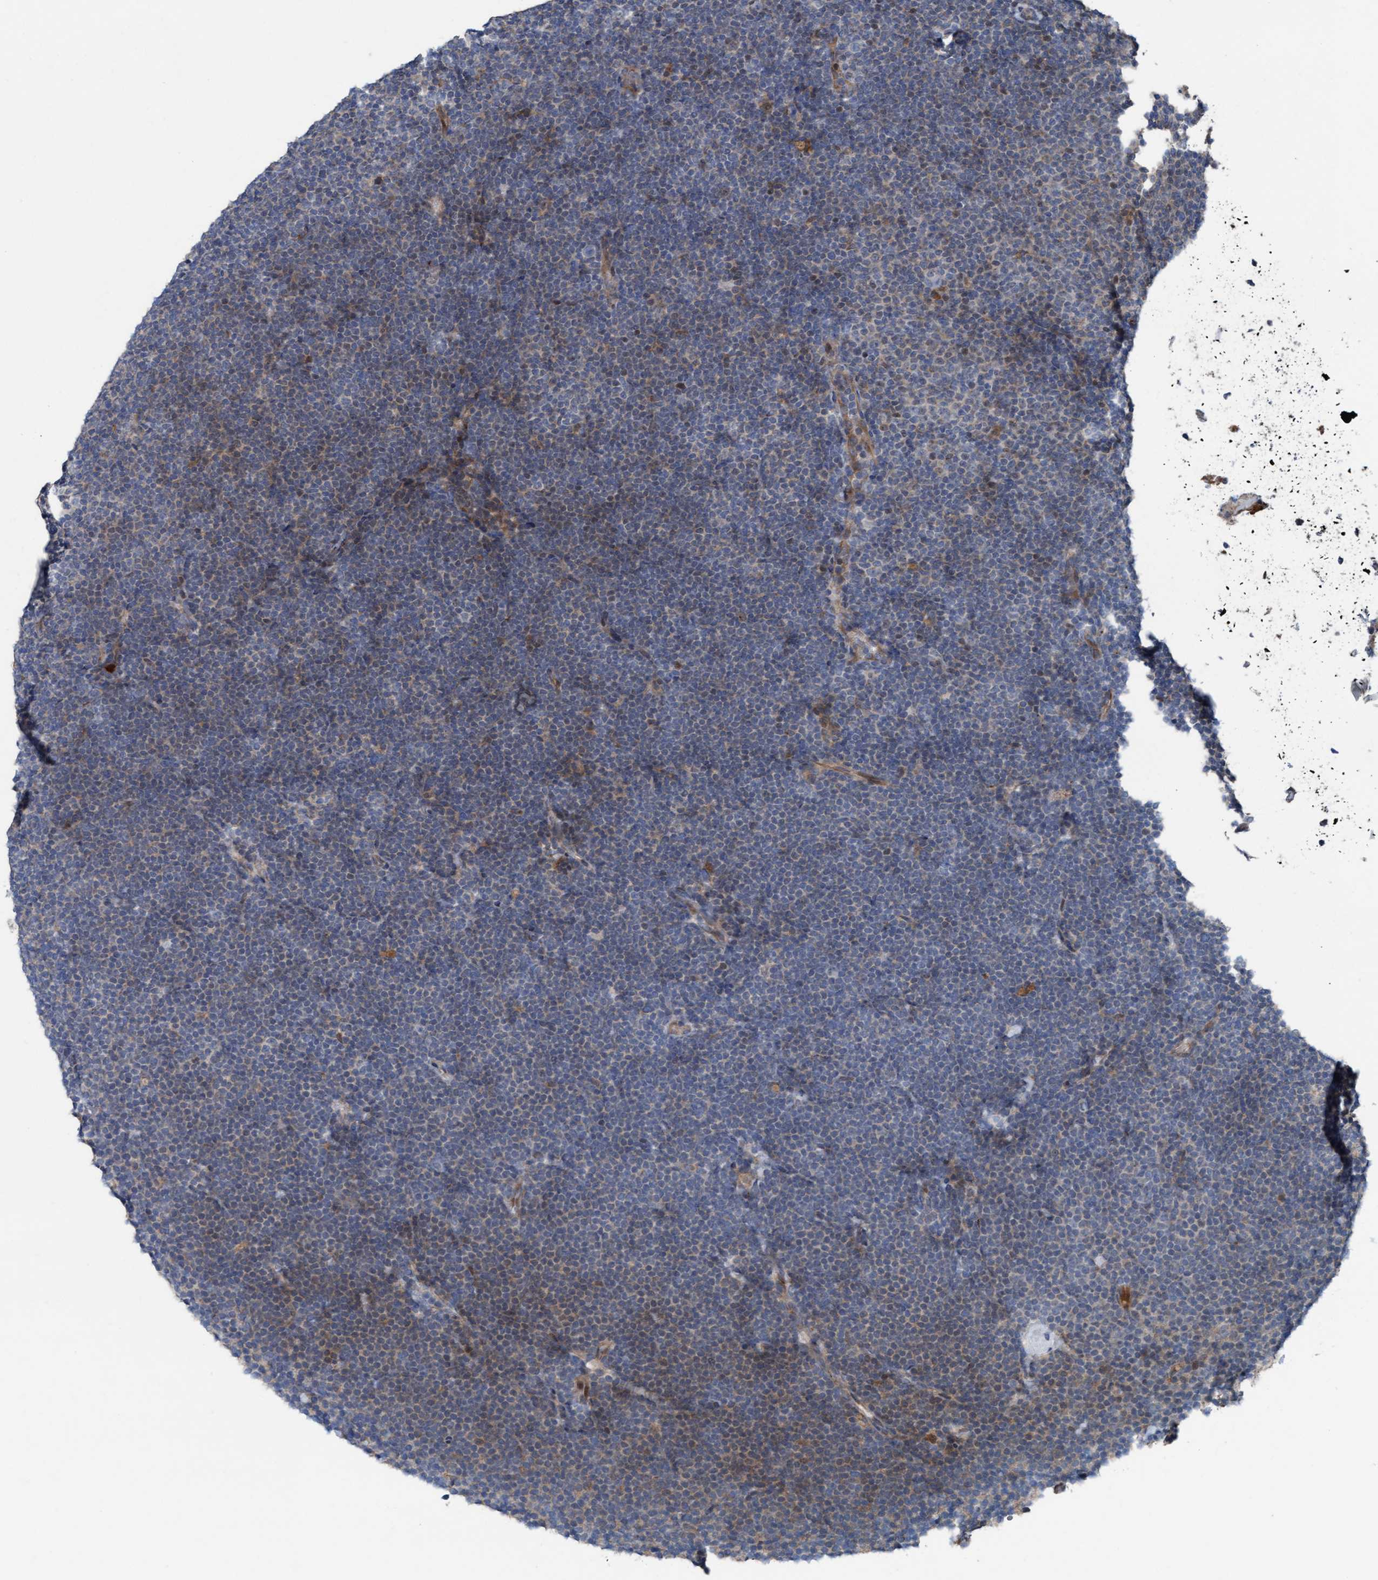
{"staining": {"intensity": "weak", "quantity": "<25%", "location": "cytoplasmic/membranous"}, "tissue": "lymphoma", "cell_type": "Tumor cells", "image_type": "cancer", "snomed": [{"axis": "morphology", "description": "Malignant lymphoma, non-Hodgkin's type, Low grade"}, {"axis": "topography", "description": "Lymph node"}], "caption": "An image of human lymphoma is negative for staining in tumor cells.", "gene": "KLHL26", "patient": {"sex": "female", "age": 53}}